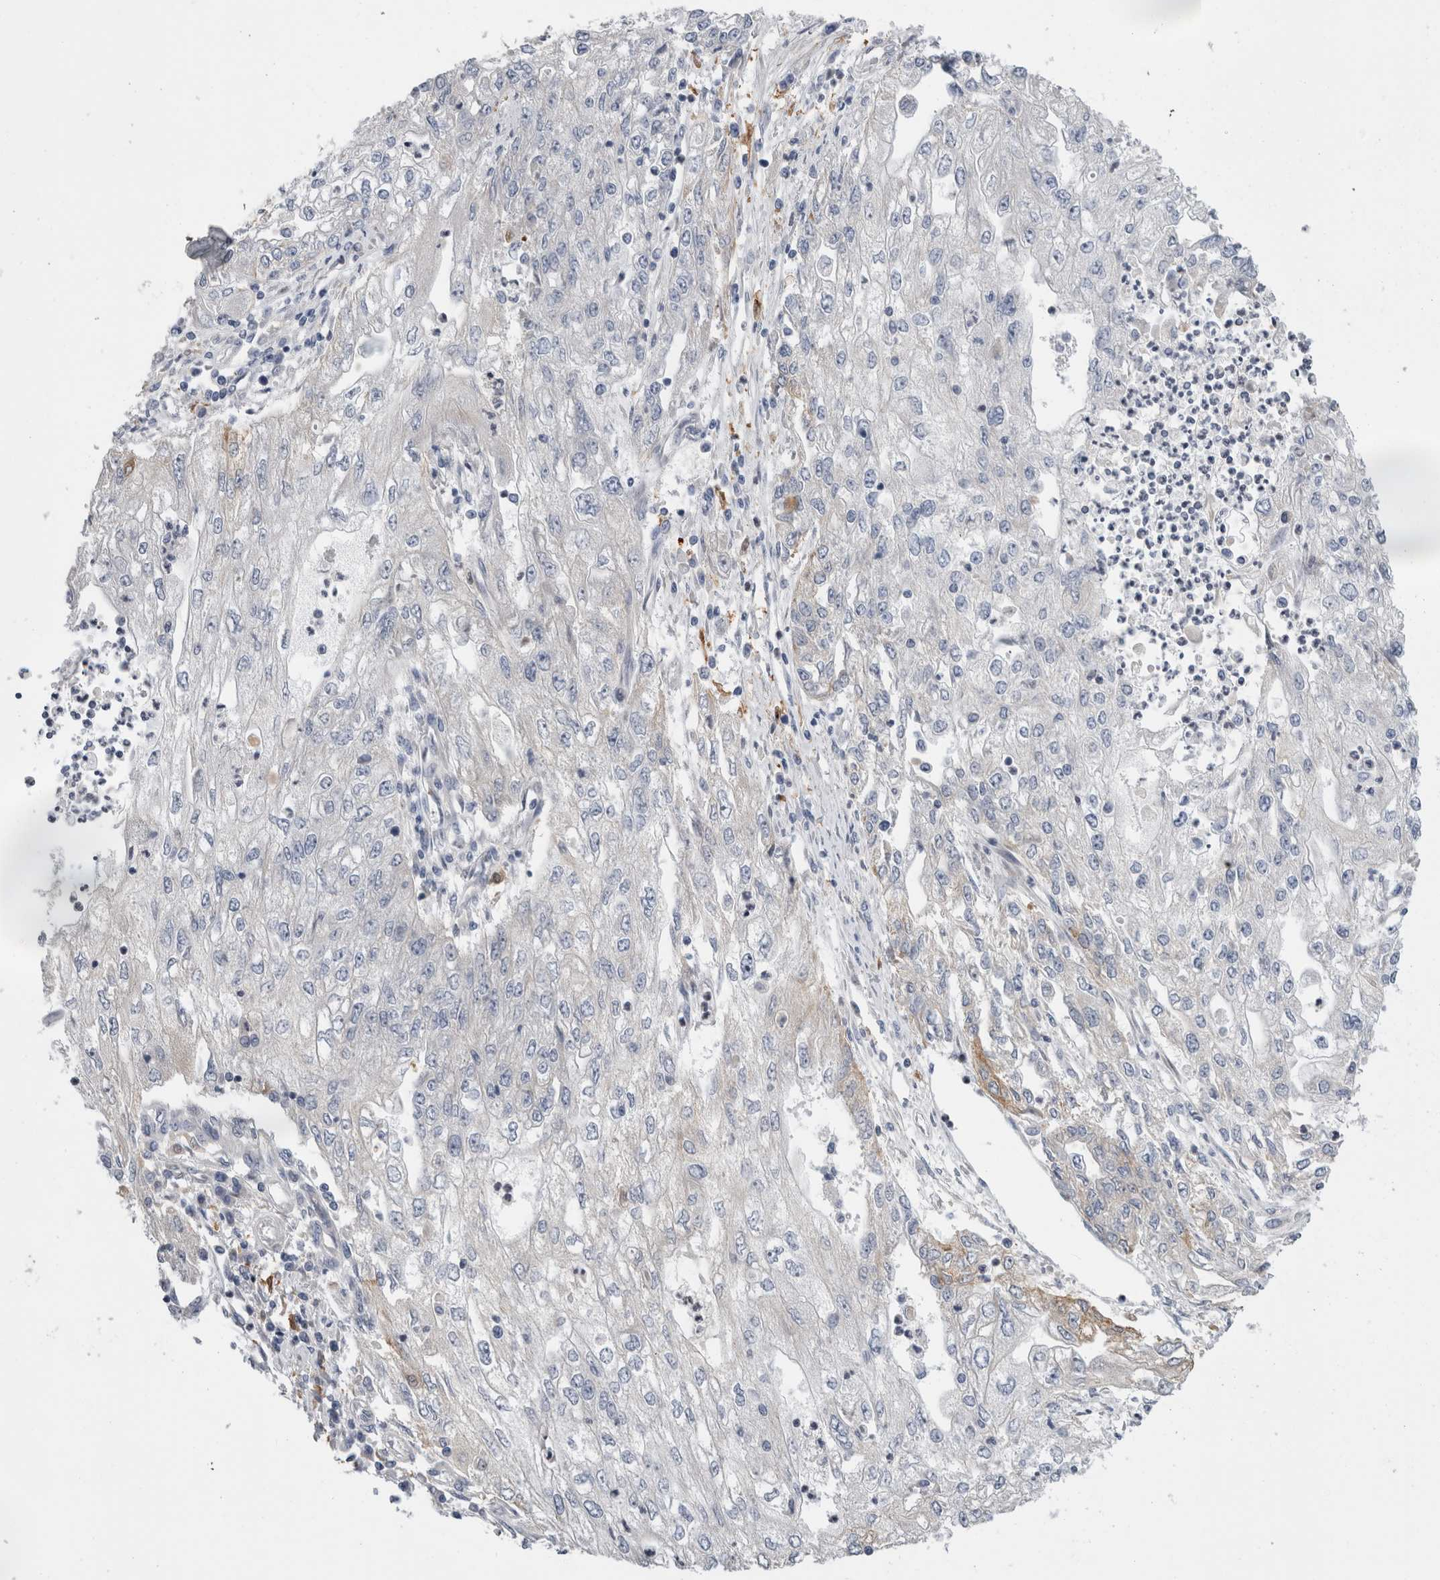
{"staining": {"intensity": "weak", "quantity": "<25%", "location": "cytoplasmic/membranous"}, "tissue": "endometrial cancer", "cell_type": "Tumor cells", "image_type": "cancer", "snomed": [{"axis": "morphology", "description": "Adenocarcinoma, NOS"}, {"axis": "topography", "description": "Endometrium"}], "caption": "This is an immunohistochemistry image of human endometrial cancer. There is no expression in tumor cells.", "gene": "SLC20A2", "patient": {"sex": "female", "age": 49}}